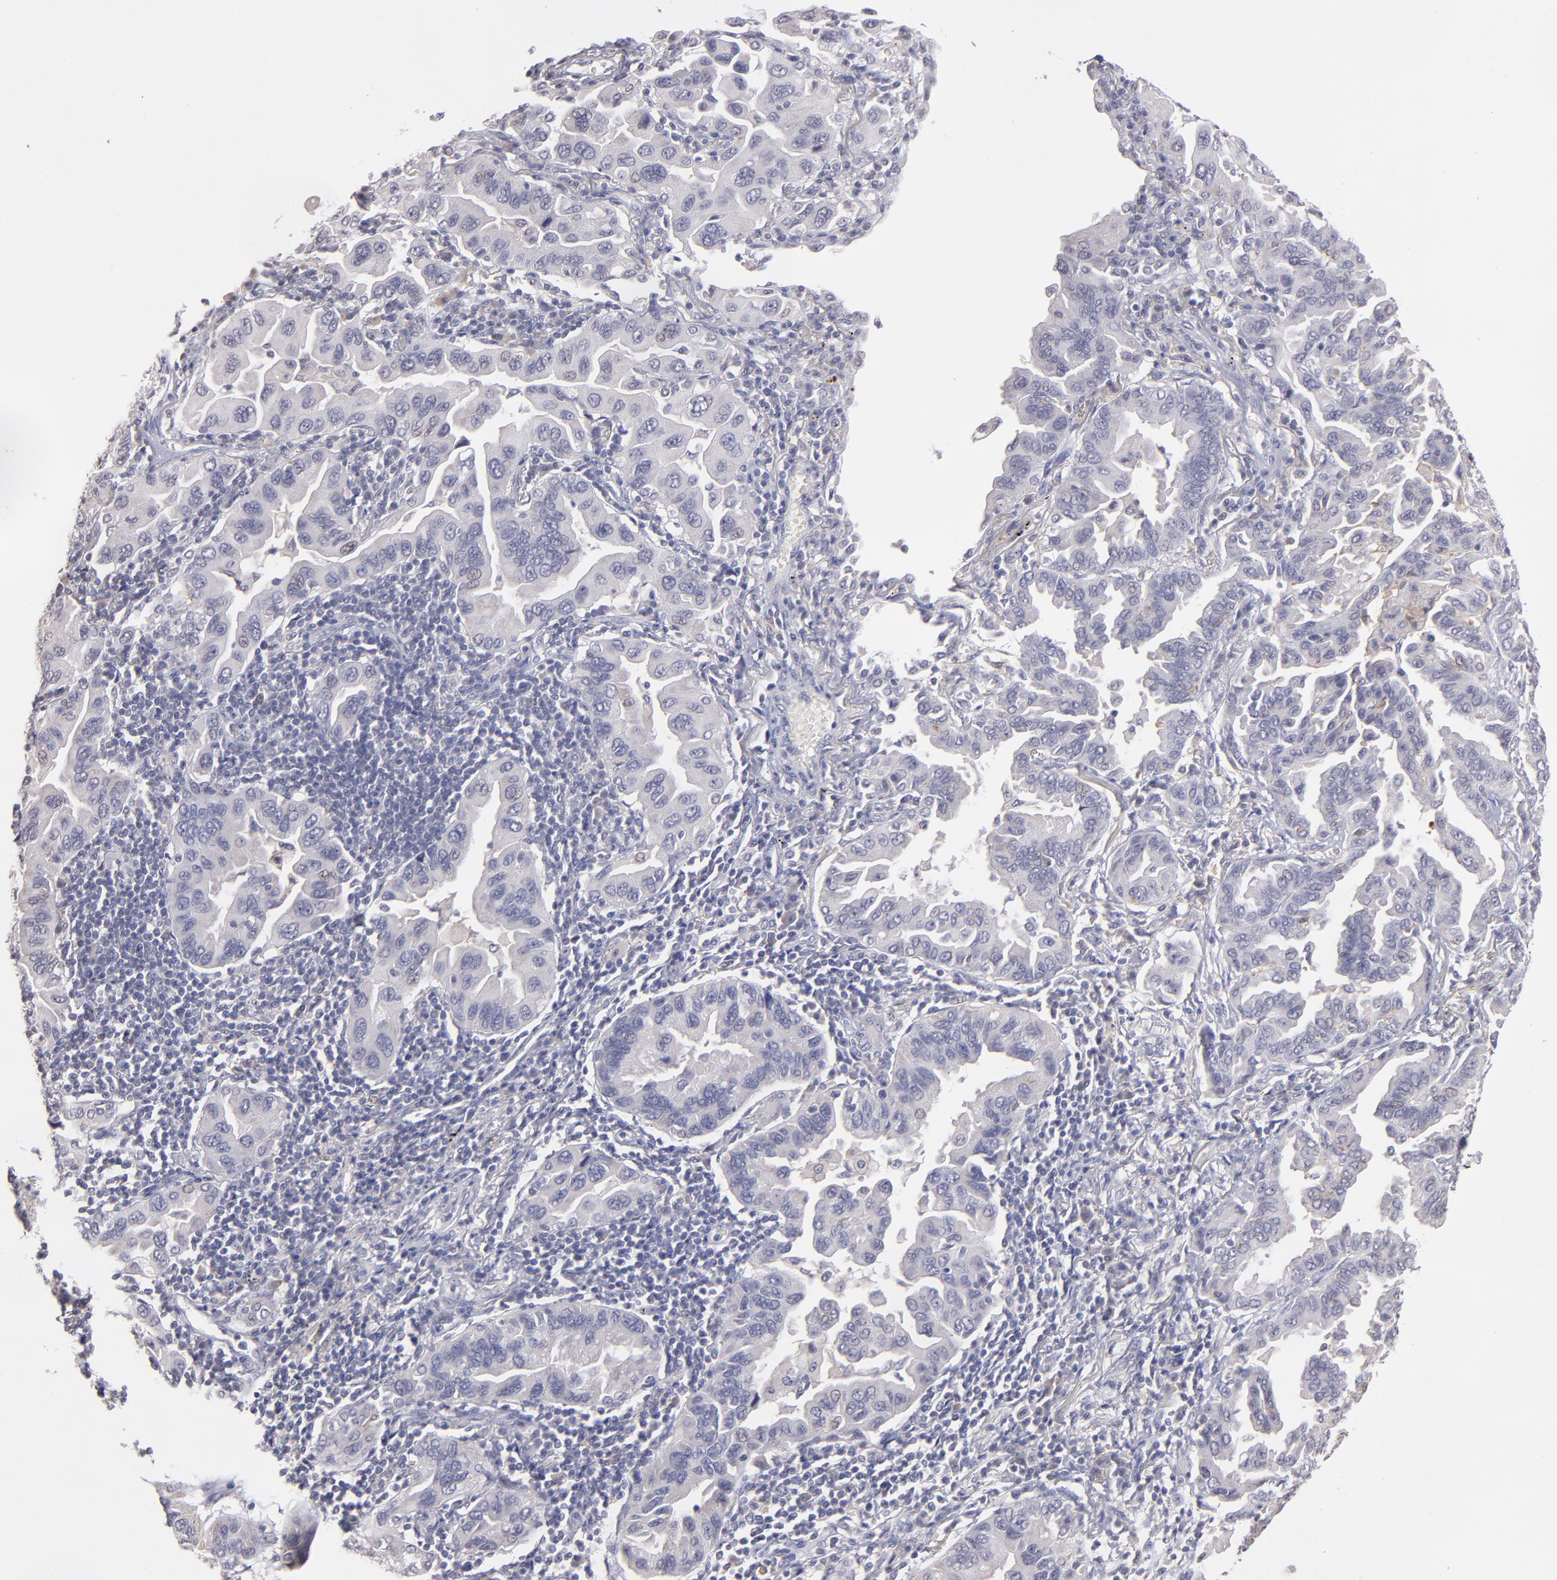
{"staining": {"intensity": "negative", "quantity": "none", "location": "none"}, "tissue": "lung cancer", "cell_type": "Tumor cells", "image_type": "cancer", "snomed": [{"axis": "morphology", "description": "Adenocarcinoma, NOS"}, {"axis": "topography", "description": "Lung"}], "caption": "DAB immunohistochemical staining of human lung cancer reveals no significant positivity in tumor cells.", "gene": "NRXN3", "patient": {"sex": "female", "age": 65}}